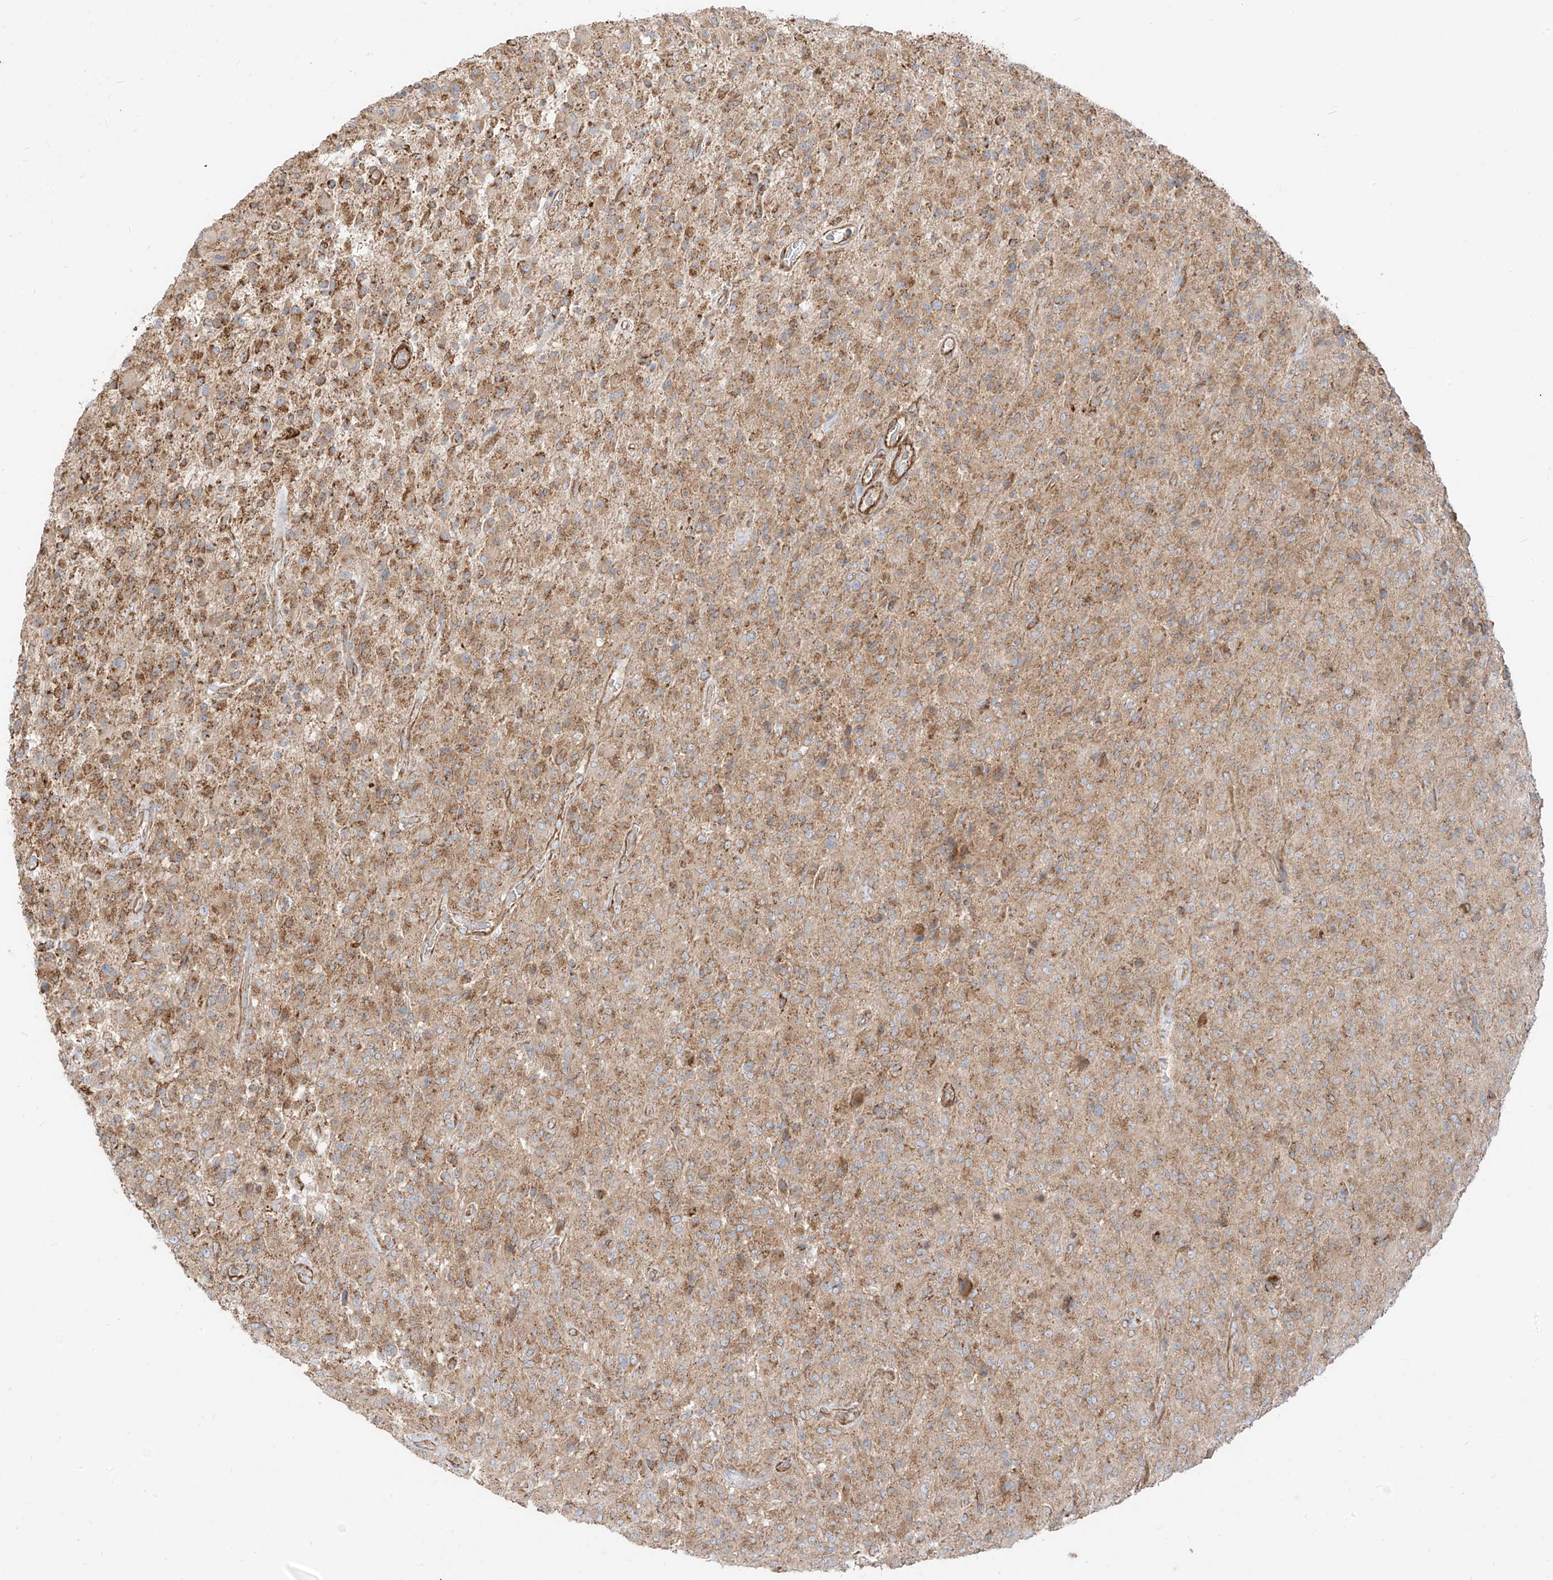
{"staining": {"intensity": "moderate", "quantity": ">75%", "location": "cytoplasmic/membranous"}, "tissue": "glioma", "cell_type": "Tumor cells", "image_type": "cancer", "snomed": [{"axis": "morphology", "description": "Glioma, malignant, High grade"}, {"axis": "topography", "description": "Brain"}], "caption": "A medium amount of moderate cytoplasmic/membranous positivity is appreciated in approximately >75% of tumor cells in malignant glioma (high-grade) tissue.", "gene": "PLCL1", "patient": {"sex": "female", "age": 57}}